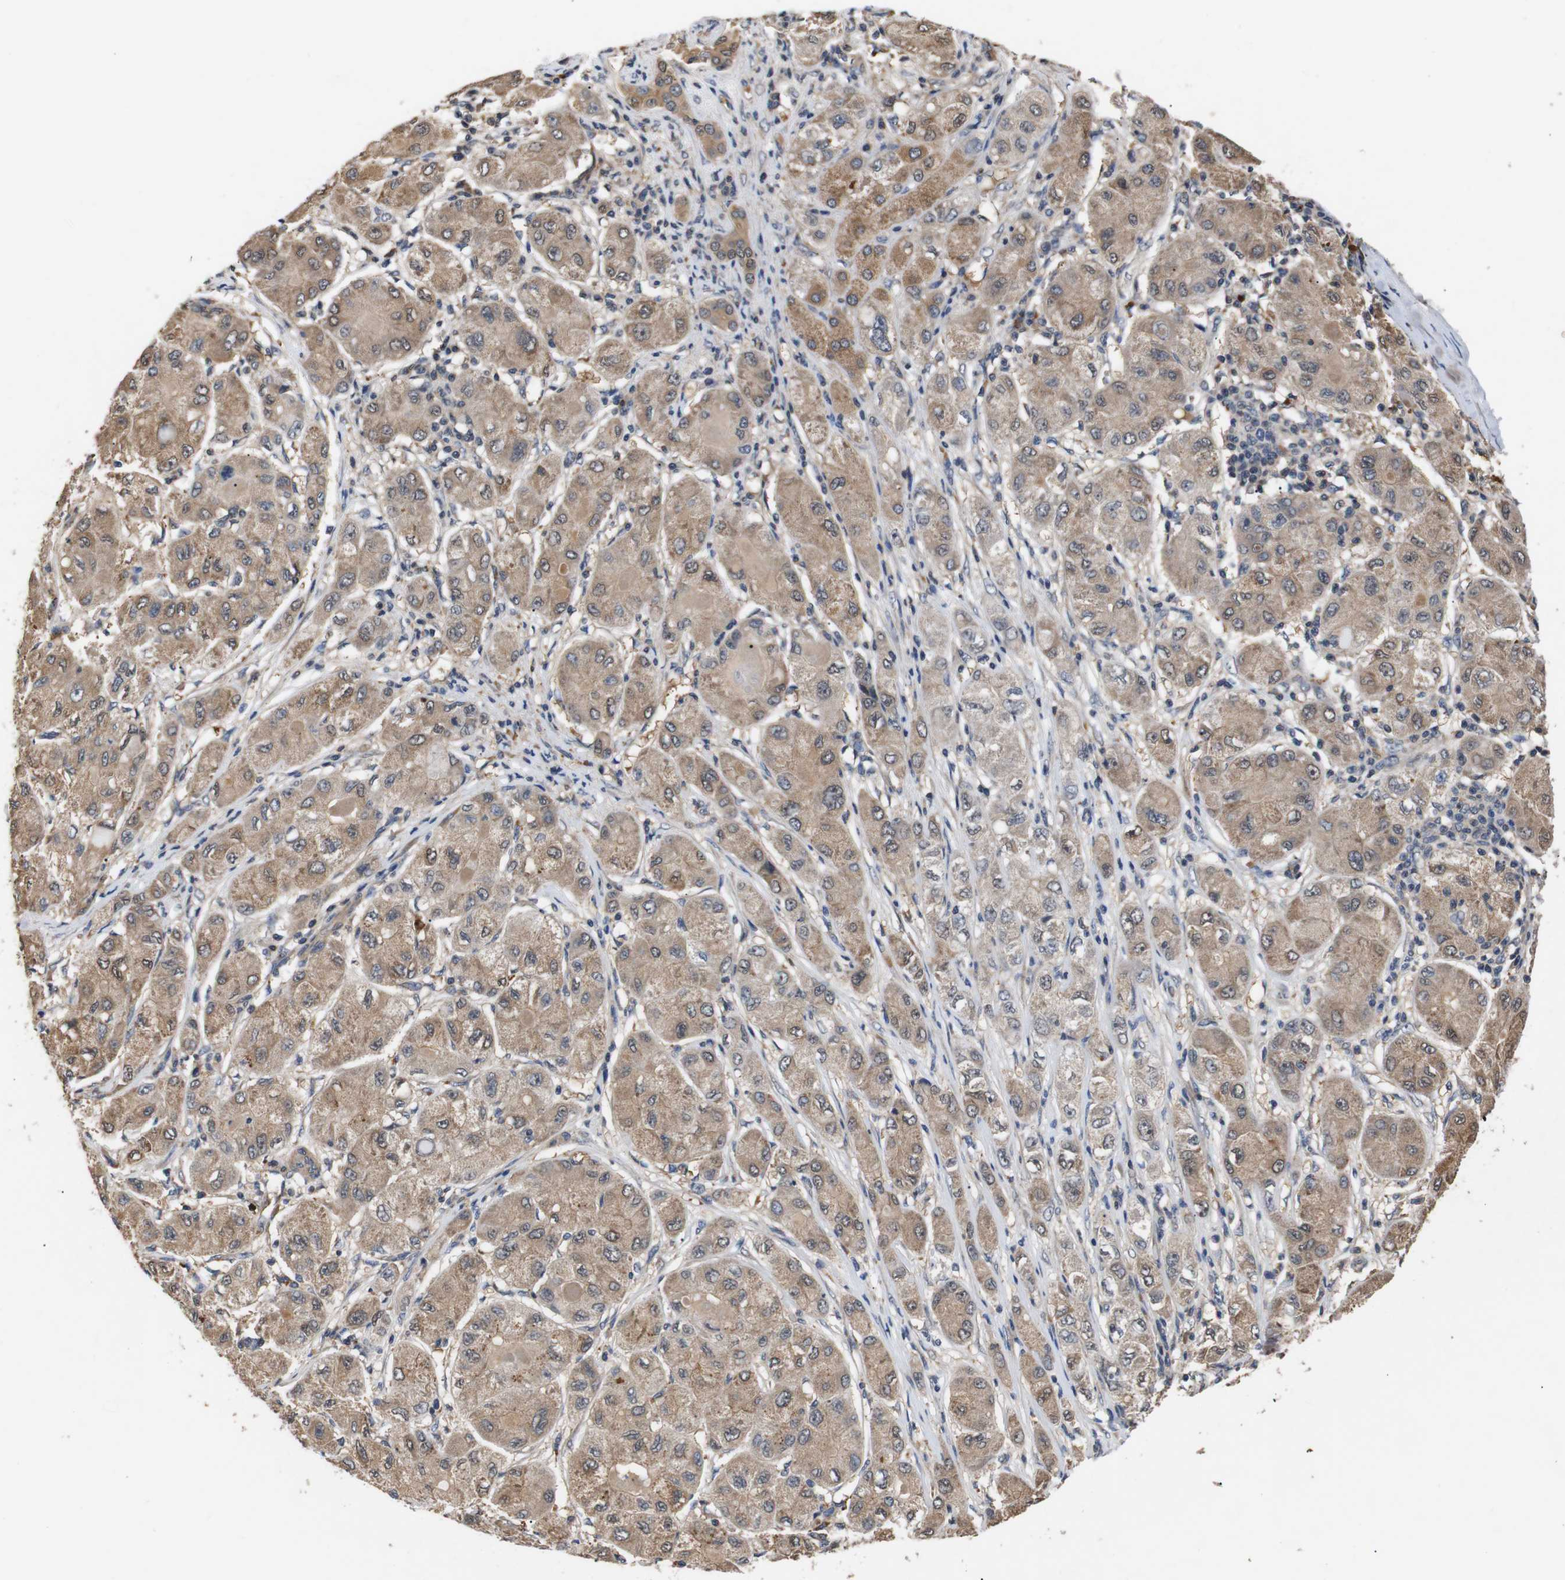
{"staining": {"intensity": "moderate", "quantity": ">75%", "location": "cytoplasmic/membranous"}, "tissue": "liver cancer", "cell_type": "Tumor cells", "image_type": "cancer", "snomed": [{"axis": "morphology", "description": "Carcinoma, Hepatocellular, NOS"}, {"axis": "topography", "description": "Liver"}], "caption": "Liver cancer (hepatocellular carcinoma) stained with DAB IHC reveals medium levels of moderate cytoplasmic/membranous expression in about >75% of tumor cells.", "gene": "DDR1", "patient": {"sex": "male", "age": 80}}